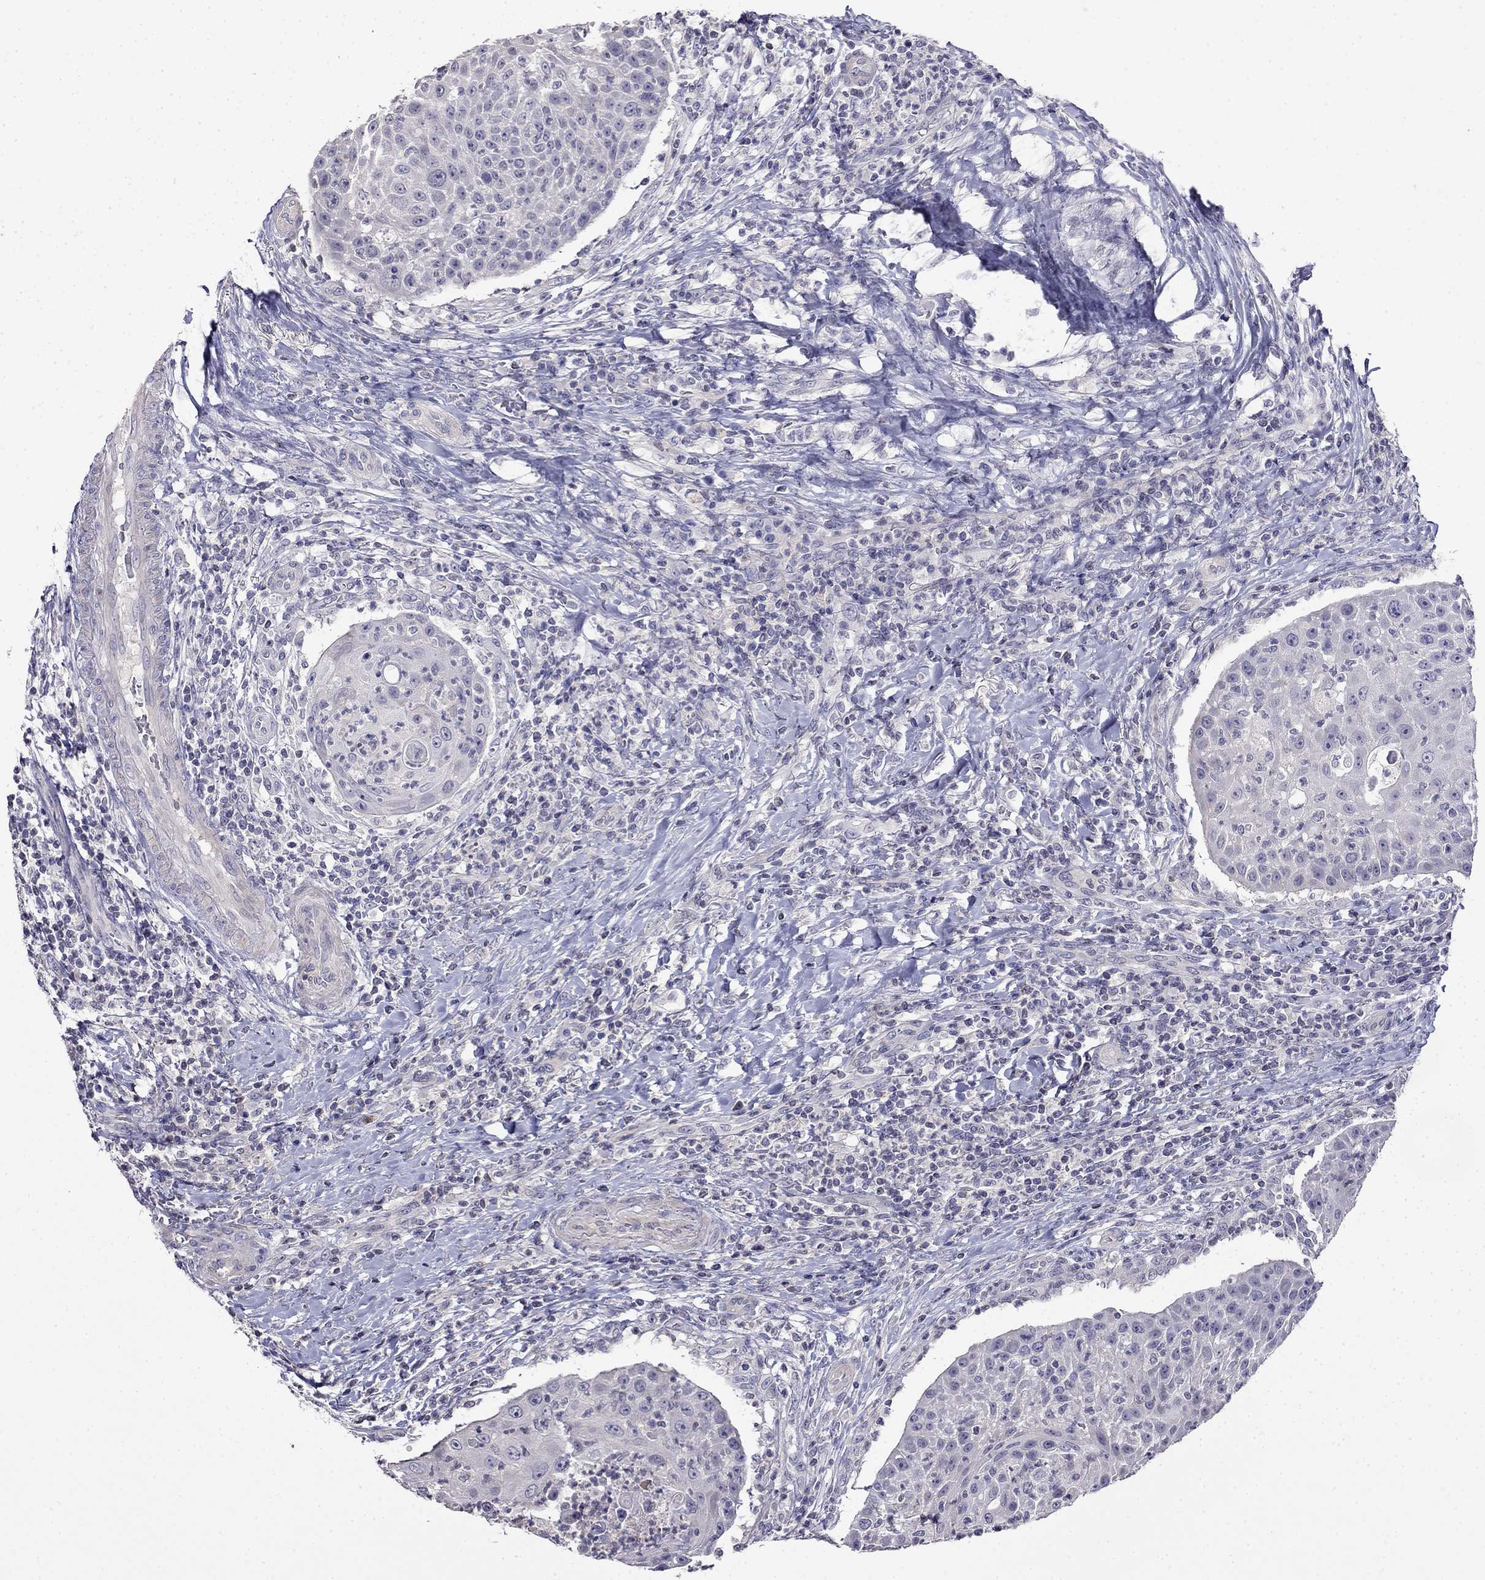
{"staining": {"intensity": "negative", "quantity": "none", "location": "none"}, "tissue": "head and neck cancer", "cell_type": "Tumor cells", "image_type": "cancer", "snomed": [{"axis": "morphology", "description": "Squamous cell carcinoma, NOS"}, {"axis": "topography", "description": "Head-Neck"}], "caption": "Tumor cells are negative for protein expression in human squamous cell carcinoma (head and neck).", "gene": "GUCA1B", "patient": {"sex": "male", "age": 69}}